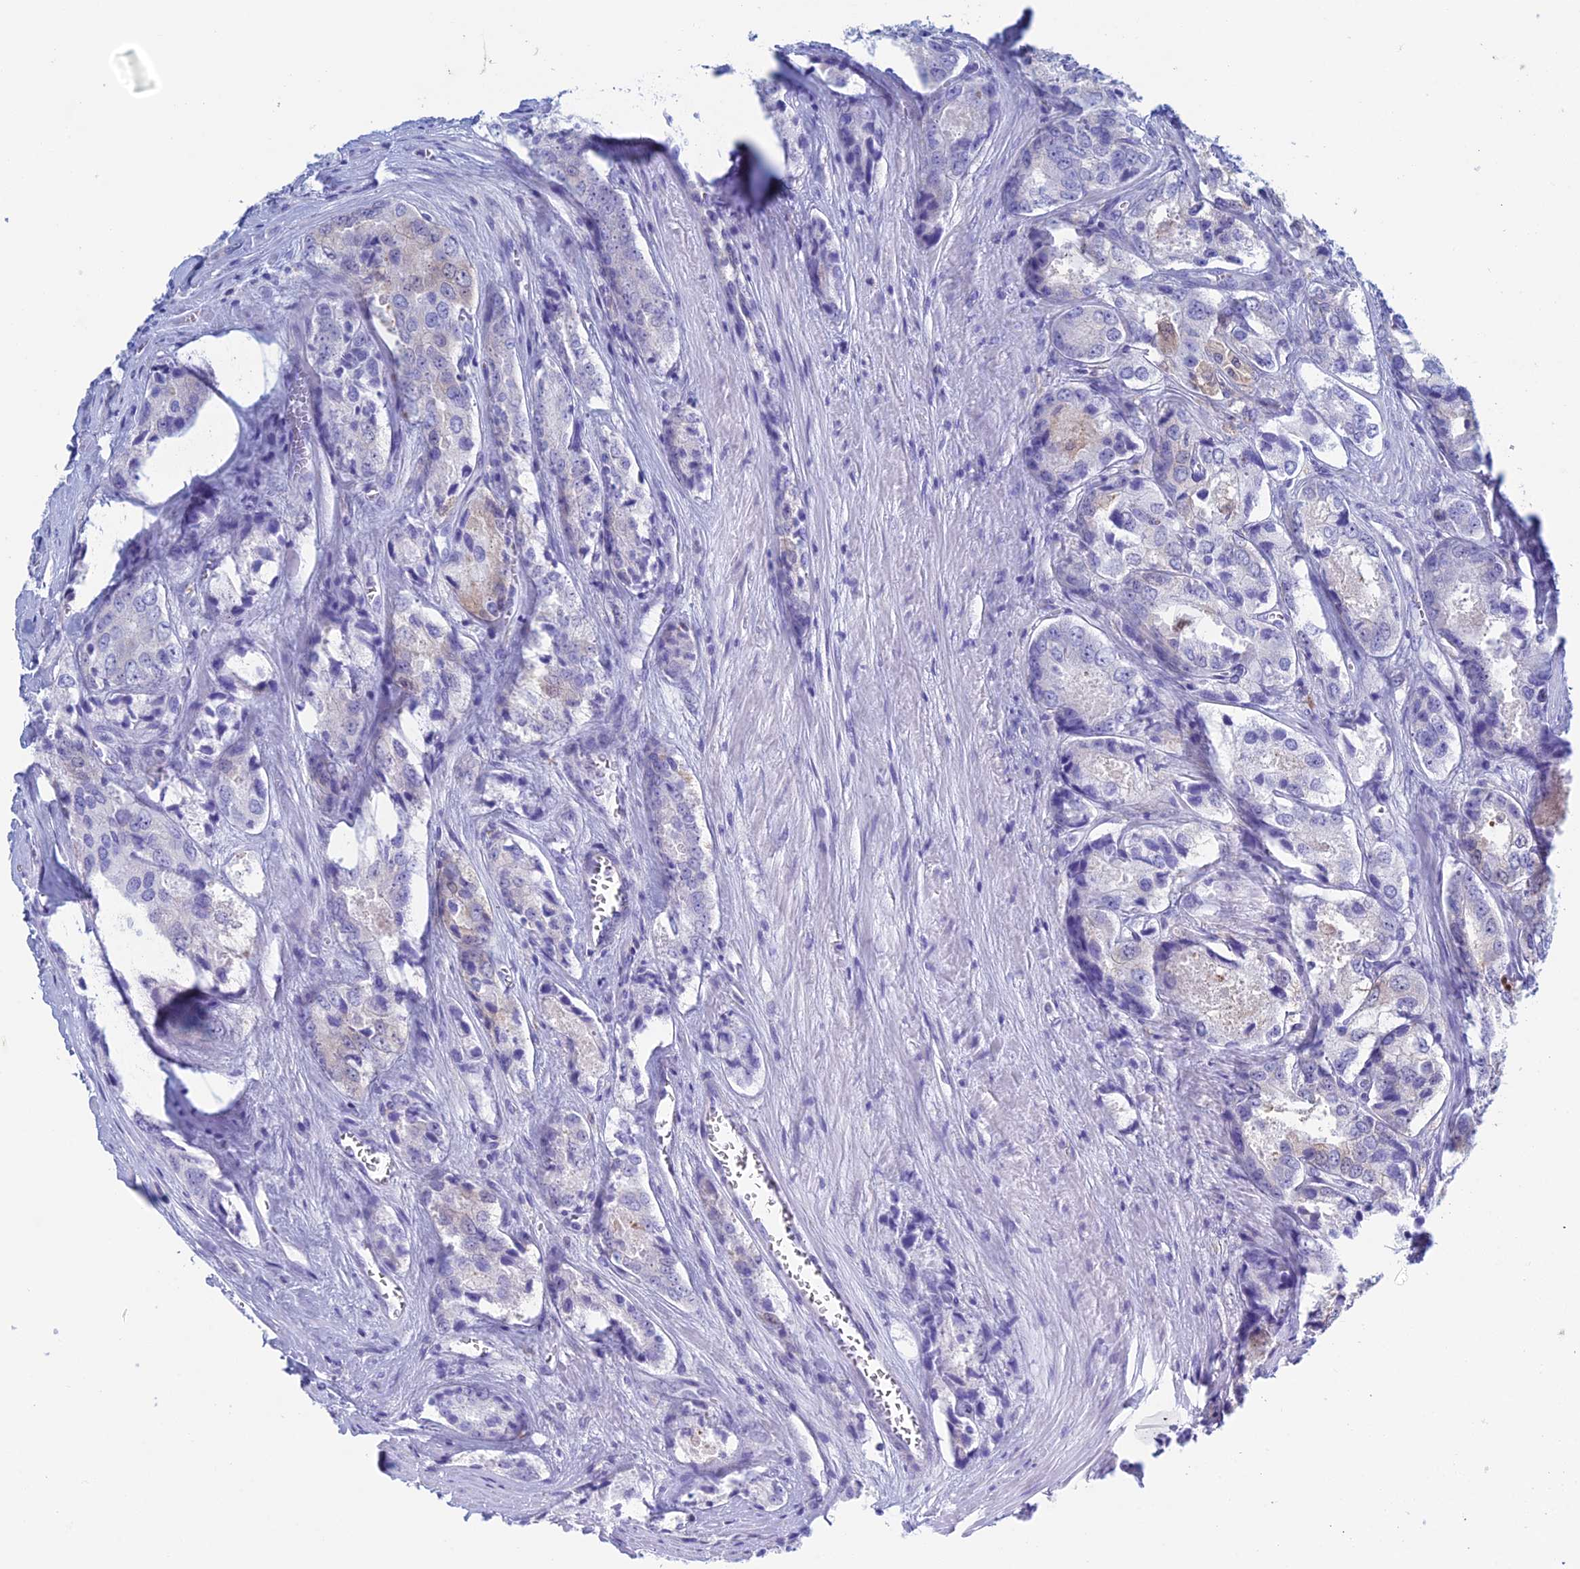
{"staining": {"intensity": "weak", "quantity": "<25%", "location": "cytoplasmic/membranous"}, "tissue": "prostate cancer", "cell_type": "Tumor cells", "image_type": "cancer", "snomed": [{"axis": "morphology", "description": "Adenocarcinoma, Low grade"}, {"axis": "topography", "description": "Prostate"}], "caption": "DAB (3,3'-diaminobenzidine) immunohistochemical staining of prostate adenocarcinoma (low-grade) demonstrates no significant positivity in tumor cells.", "gene": "KCNK17", "patient": {"sex": "male", "age": 68}}